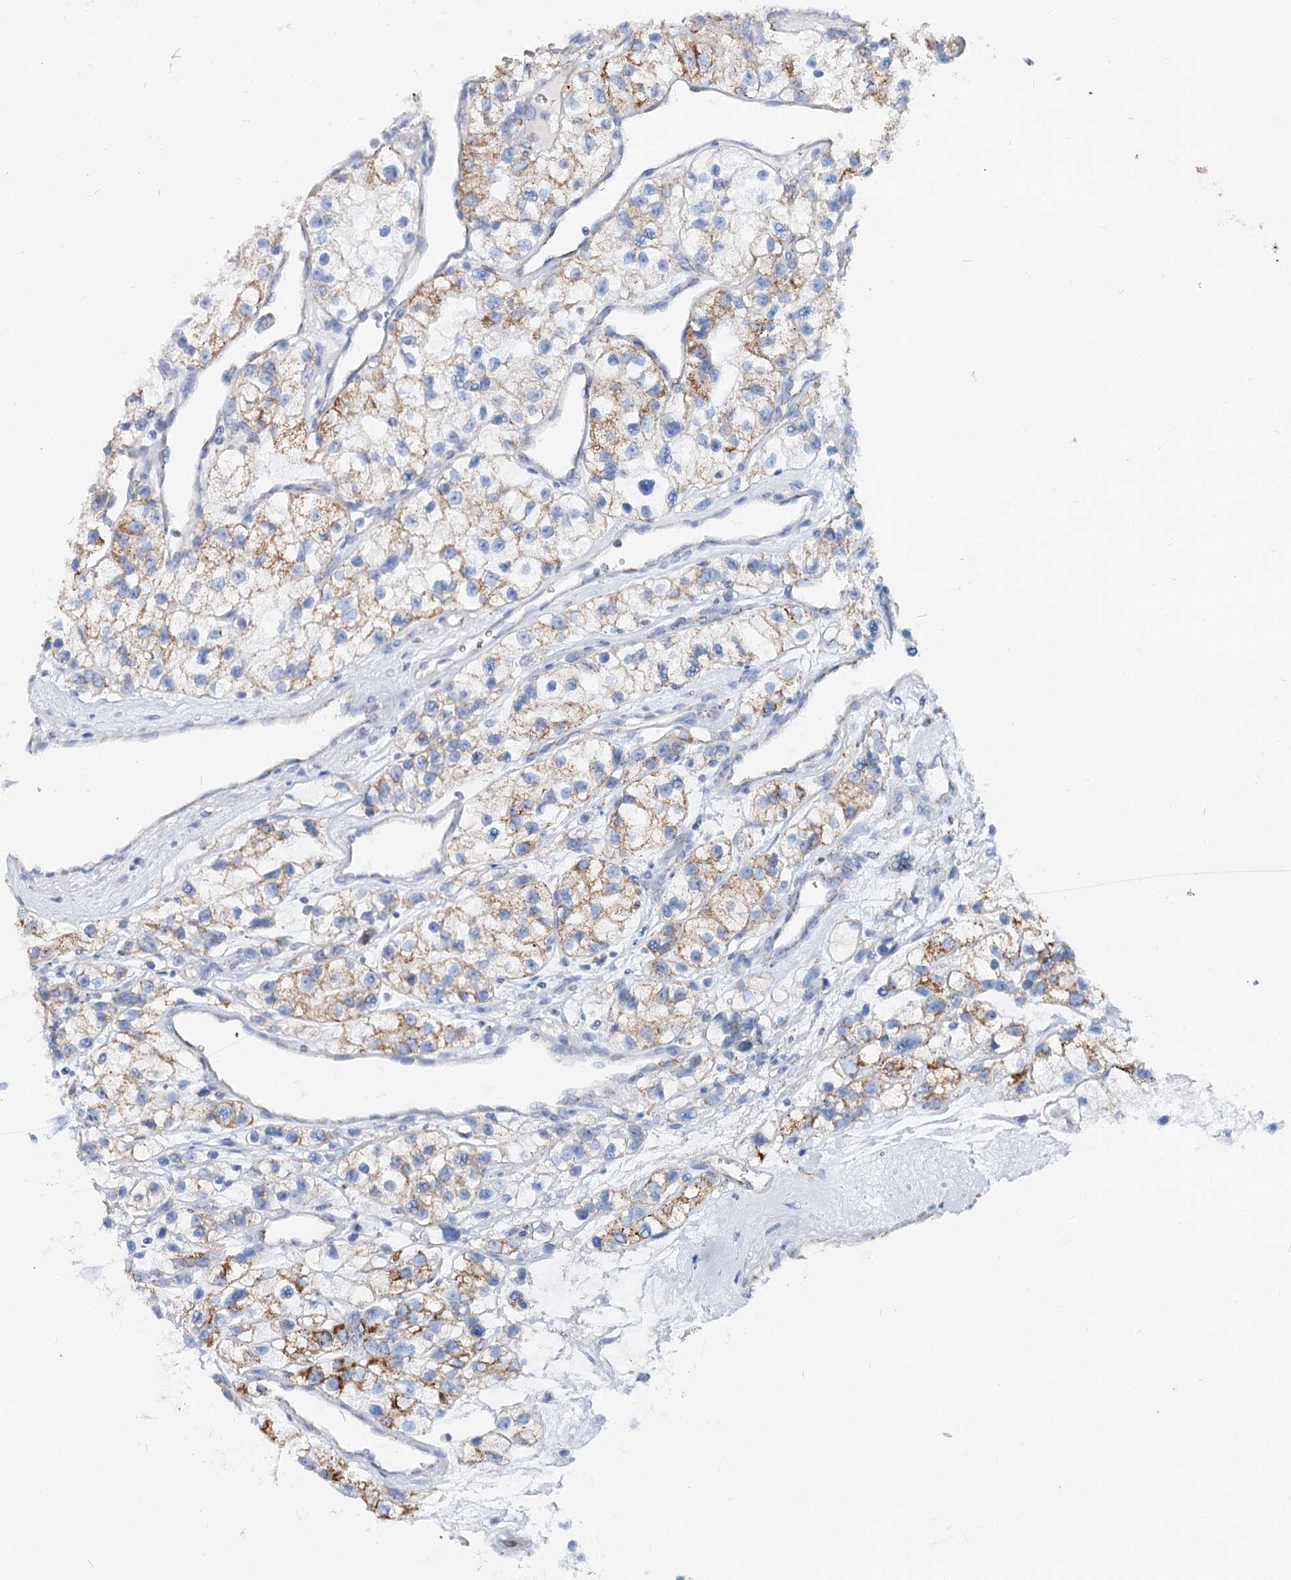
{"staining": {"intensity": "moderate", "quantity": "25%-75%", "location": "cytoplasmic/membranous"}, "tissue": "renal cancer", "cell_type": "Tumor cells", "image_type": "cancer", "snomed": [{"axis": "morphology", "description": "Adenocarcinoma, NOS"}, {"axis": "topography", "description": "Kidney"}], "caption": "Moderate cytoplasmic/membranous protein expression is present in about 25%-75% of tumor cells in adenocarcinoma (renal).", "gene": "MCCC2", "patient": {"sex": "female", "age": 57}}